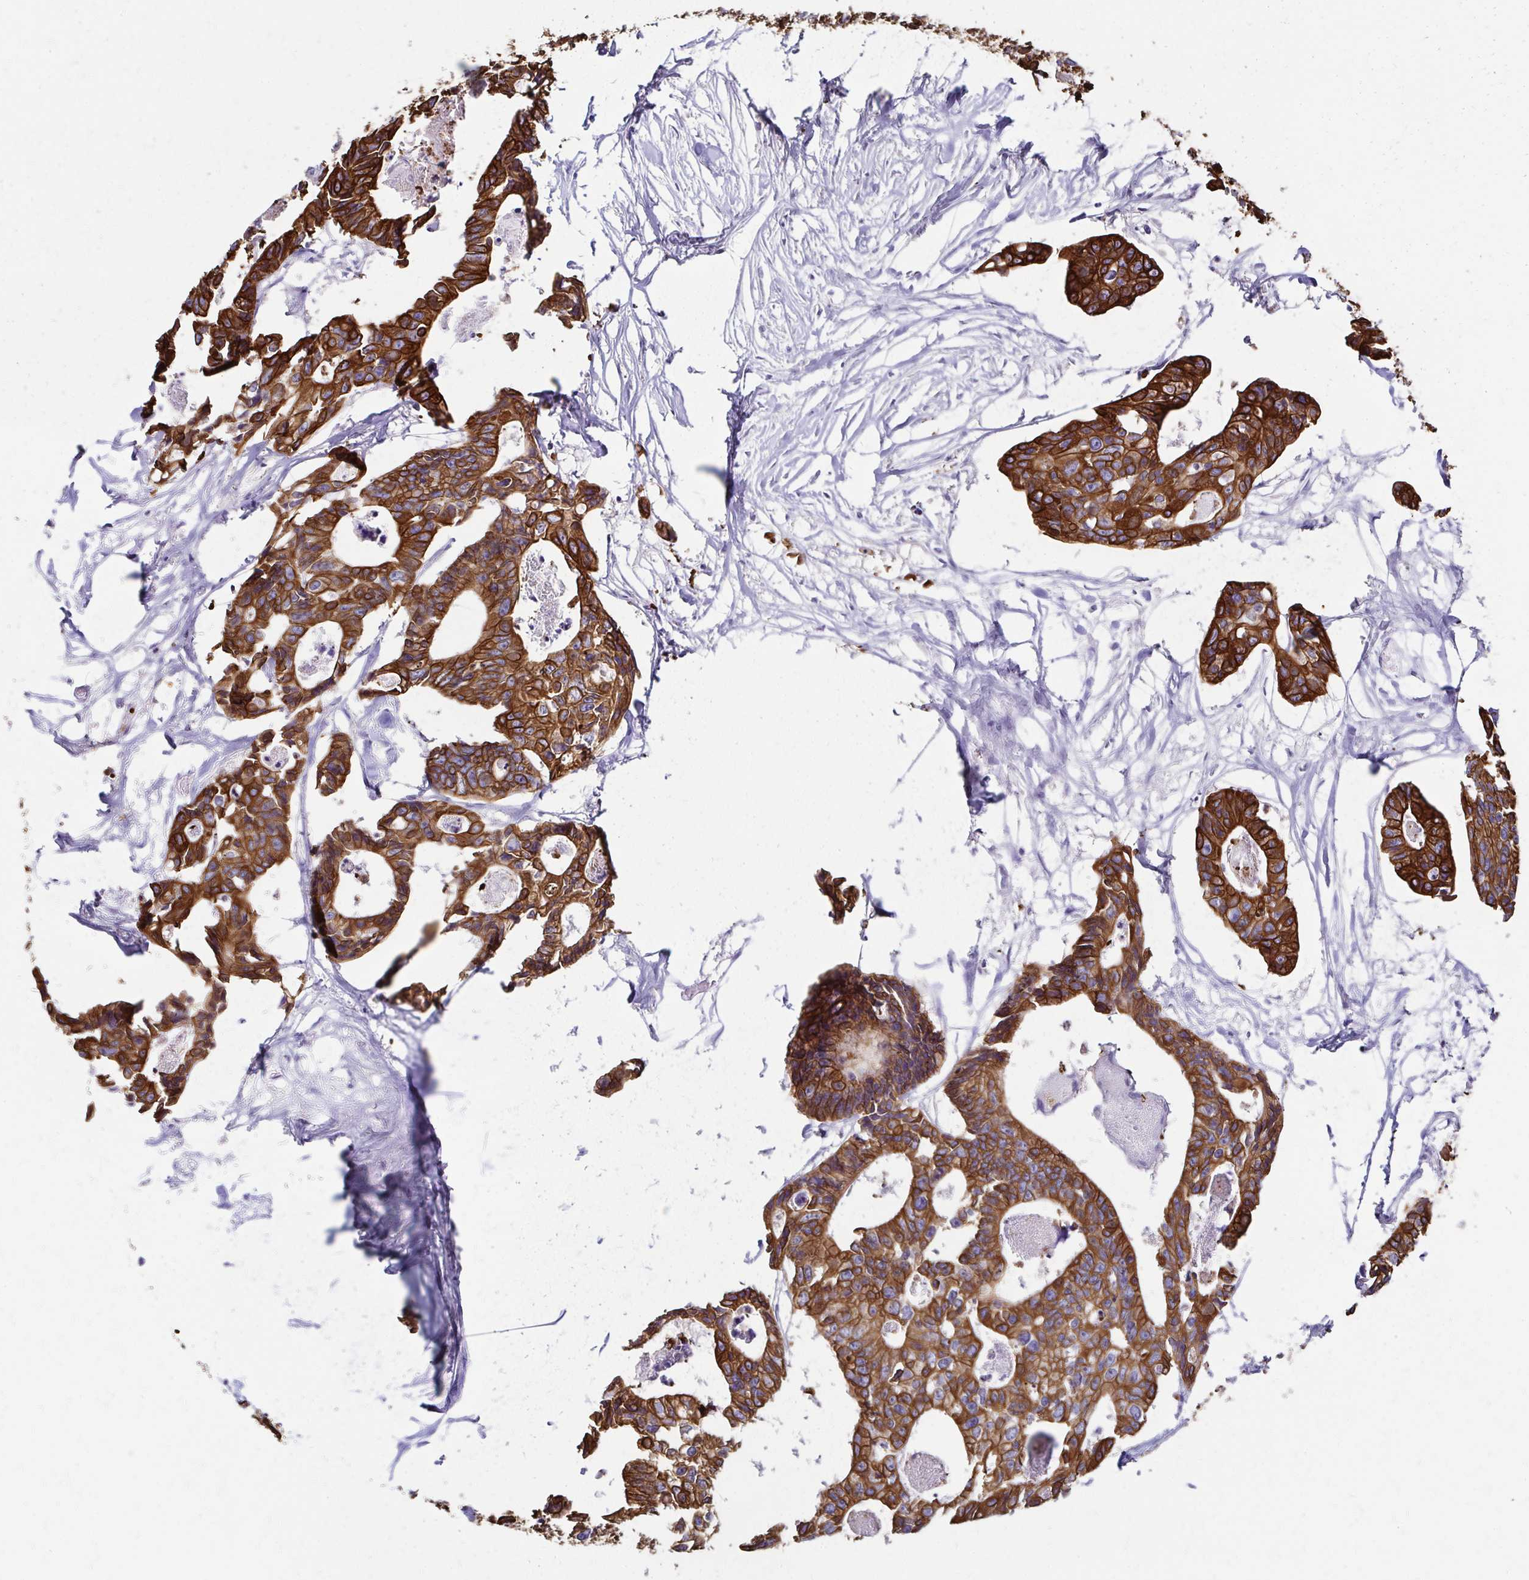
{"staining": {"intensity": "strong", "quantity": ">75%", "location": "cytoplasmic/membranous"}, "tissue": "colorectal cancer", "cell_type": "Tumor cells", "image_type": "cancer", "snomed": [{"axis": "morphology", "description": "Adenocarcinoma, NOS"}, {"axis": "topography", "description": "Rectum"}], "caption": "Protein staining of colorectal cancer (adenocarcinoma) tissue exhibits strong cytoplasmic/membranous staining in about >75% of tumor cells.", "gene": "C1QTNF2", "patient": {"sex": "male", "age": 57}}